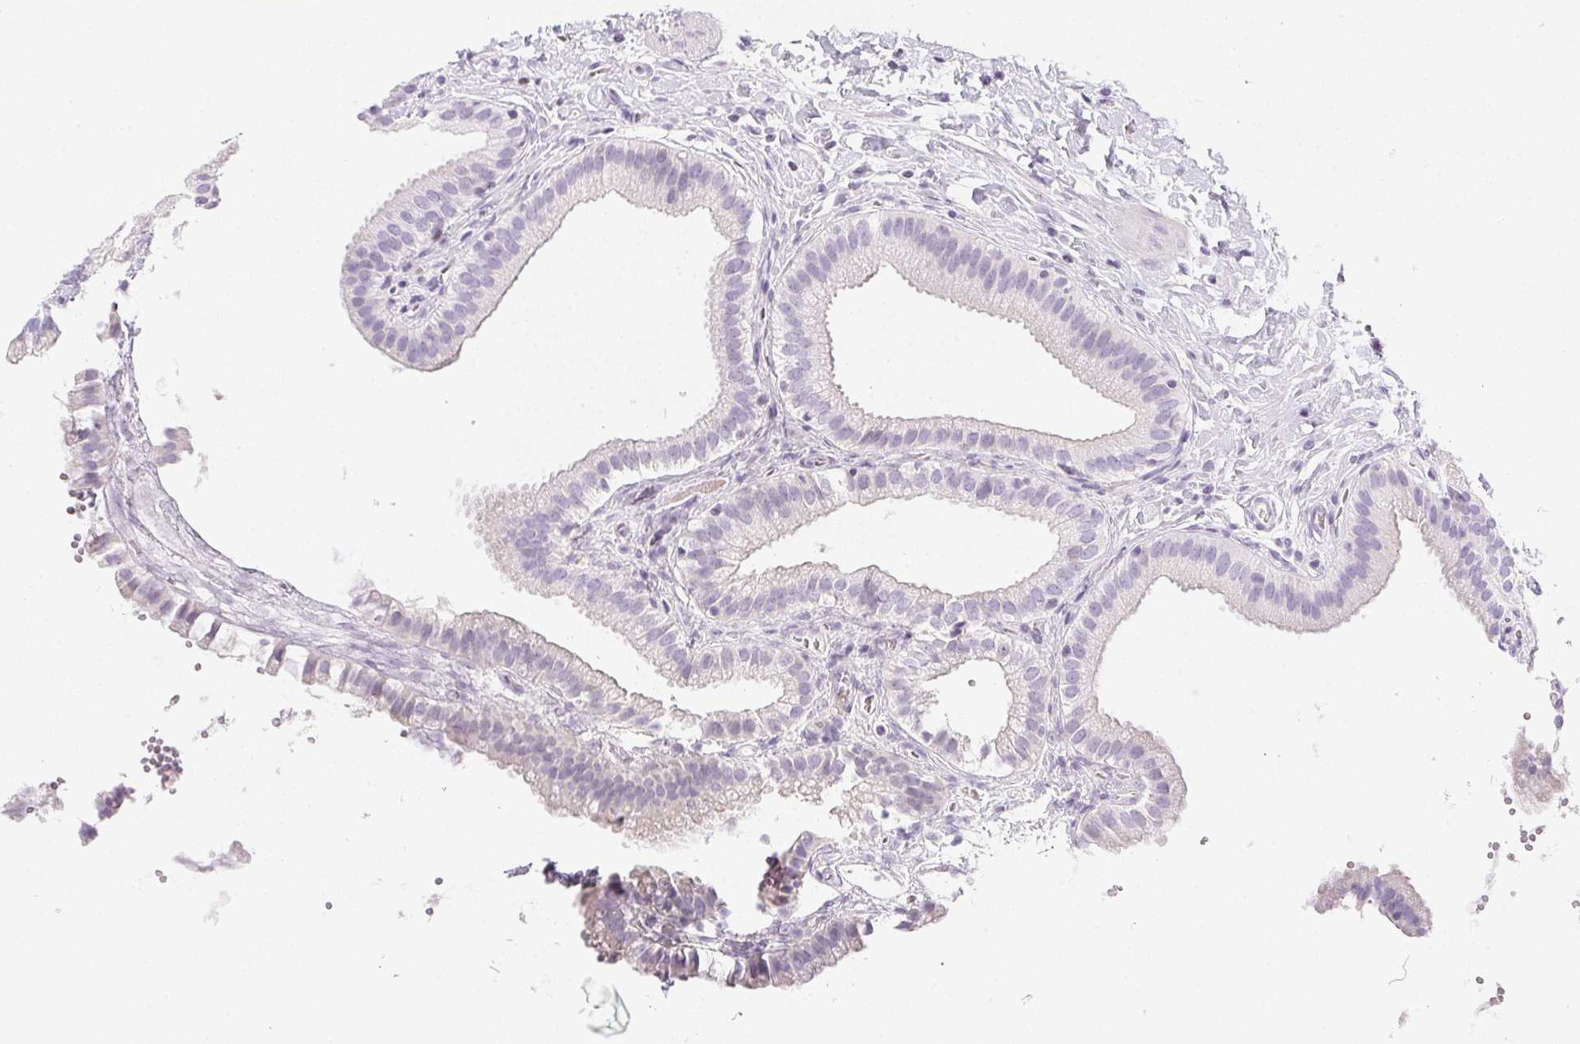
{"staining": {"intensity": "negative", "quantity": "none", "location": "none"}, "tissue": "gallbladder", "cell_type": "Glandular cells", "image_type": "normal", "snomed": [{"axis": "morphology", "description": "Normal tissue, NOS"}, {"axis": "topography", "description": "Gallbladder"}], "caption": "Immunohistochemical staining of benign human gallbladder demonstrates no significant staining in glandular cells.", "gene": "BEND2", "patient": {"sex": "female", "age": 63}}